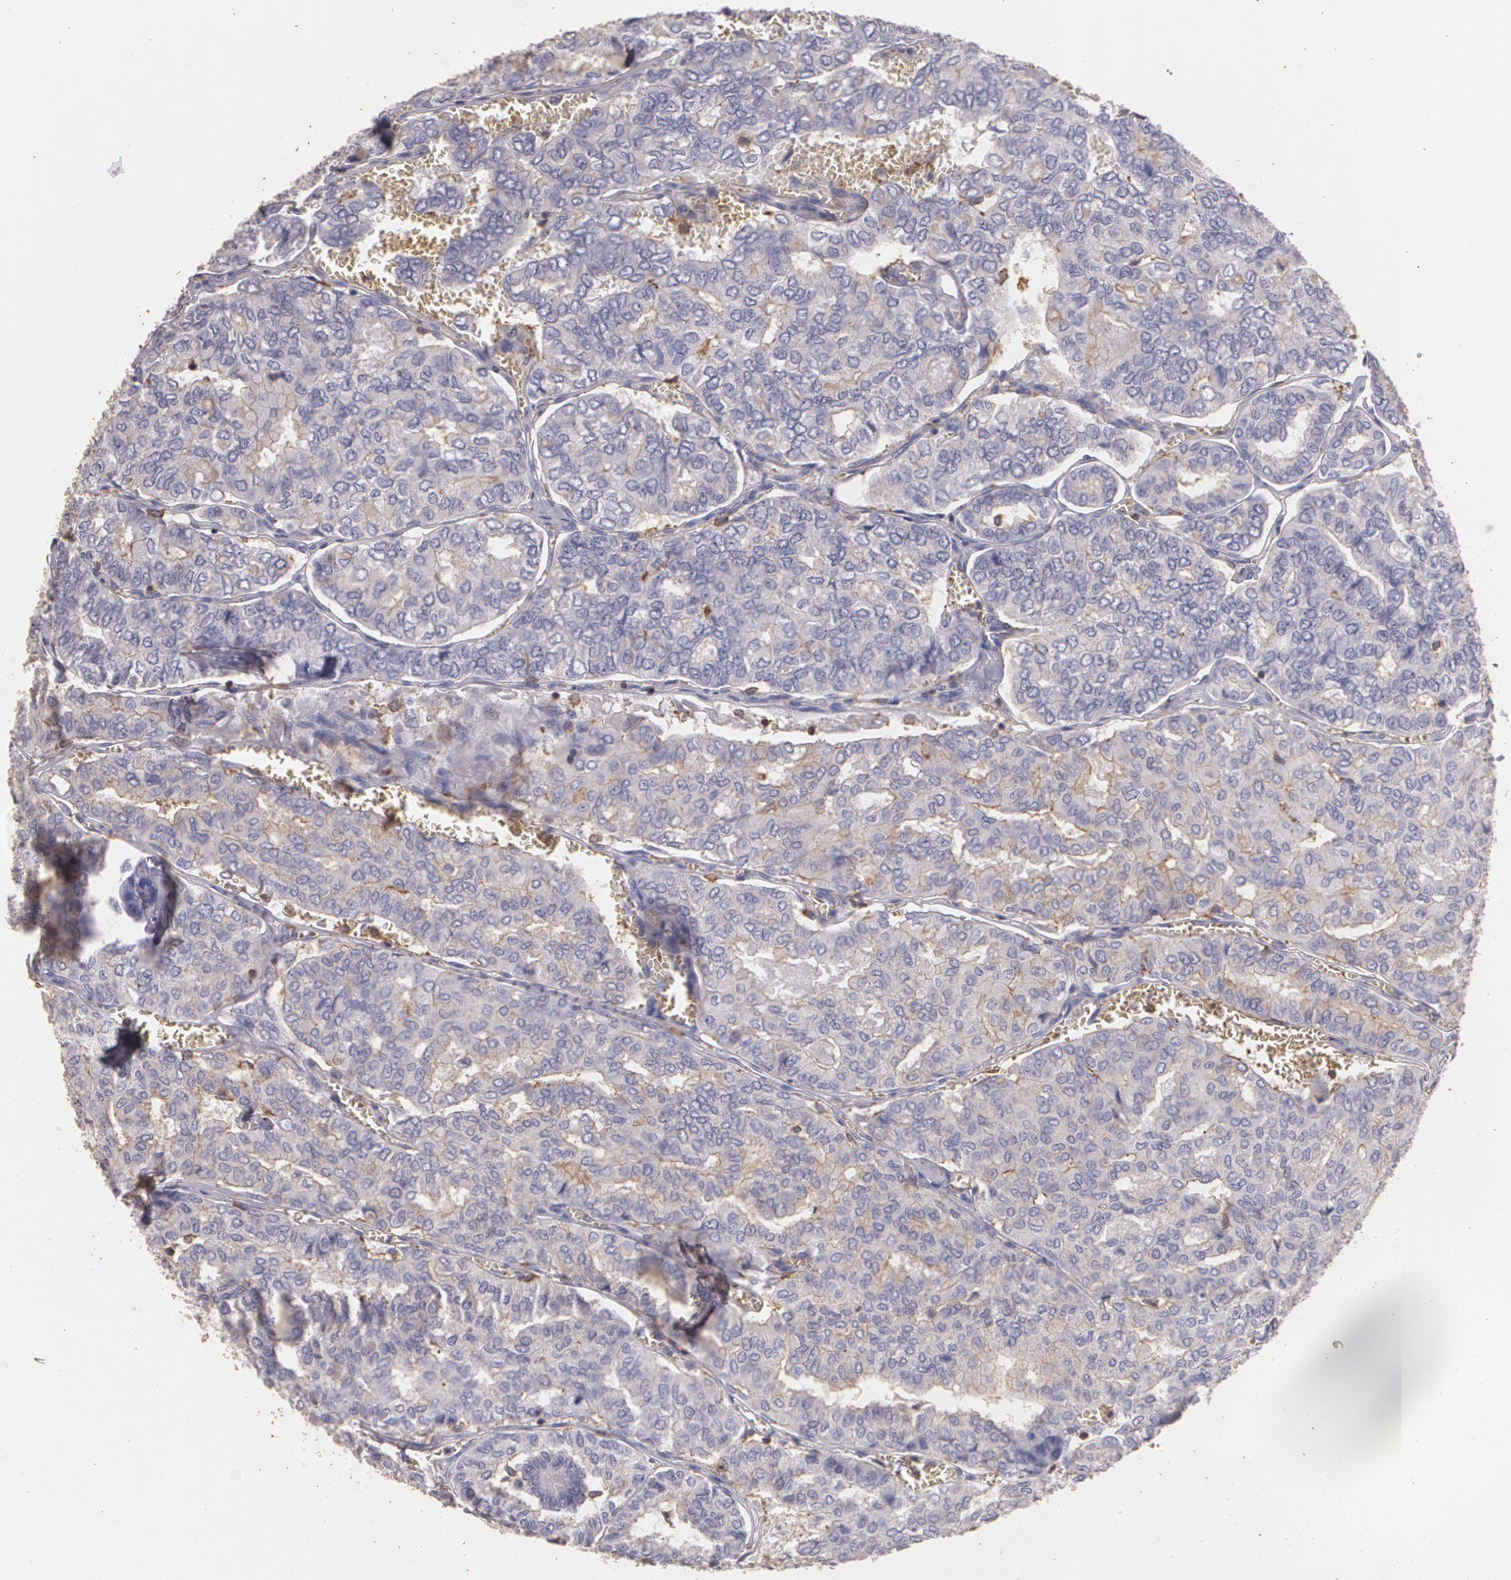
{"staining": {"intensity": "weak", "quantity": "25%-75%", "location": "cytoplasmic/membranous"}, "tissue": "thyroid cancer", "cell_type": "Tumor cells", "image_type": "cancer", "snomed": [{"axis": "morphology", "description": "Papillary adenocarcinoma, NOS"}, {"axis": "topography", "description": "Thyroid gland"}], "caption": "This is an image of immunohistochemistry (IHC) staining of thyroid cancer, which shows weak staining in the cytoplasmic/membranous of tumor cells.", "gene": "TGFBR1", "patient": {"sex": "female", "age": 35}}